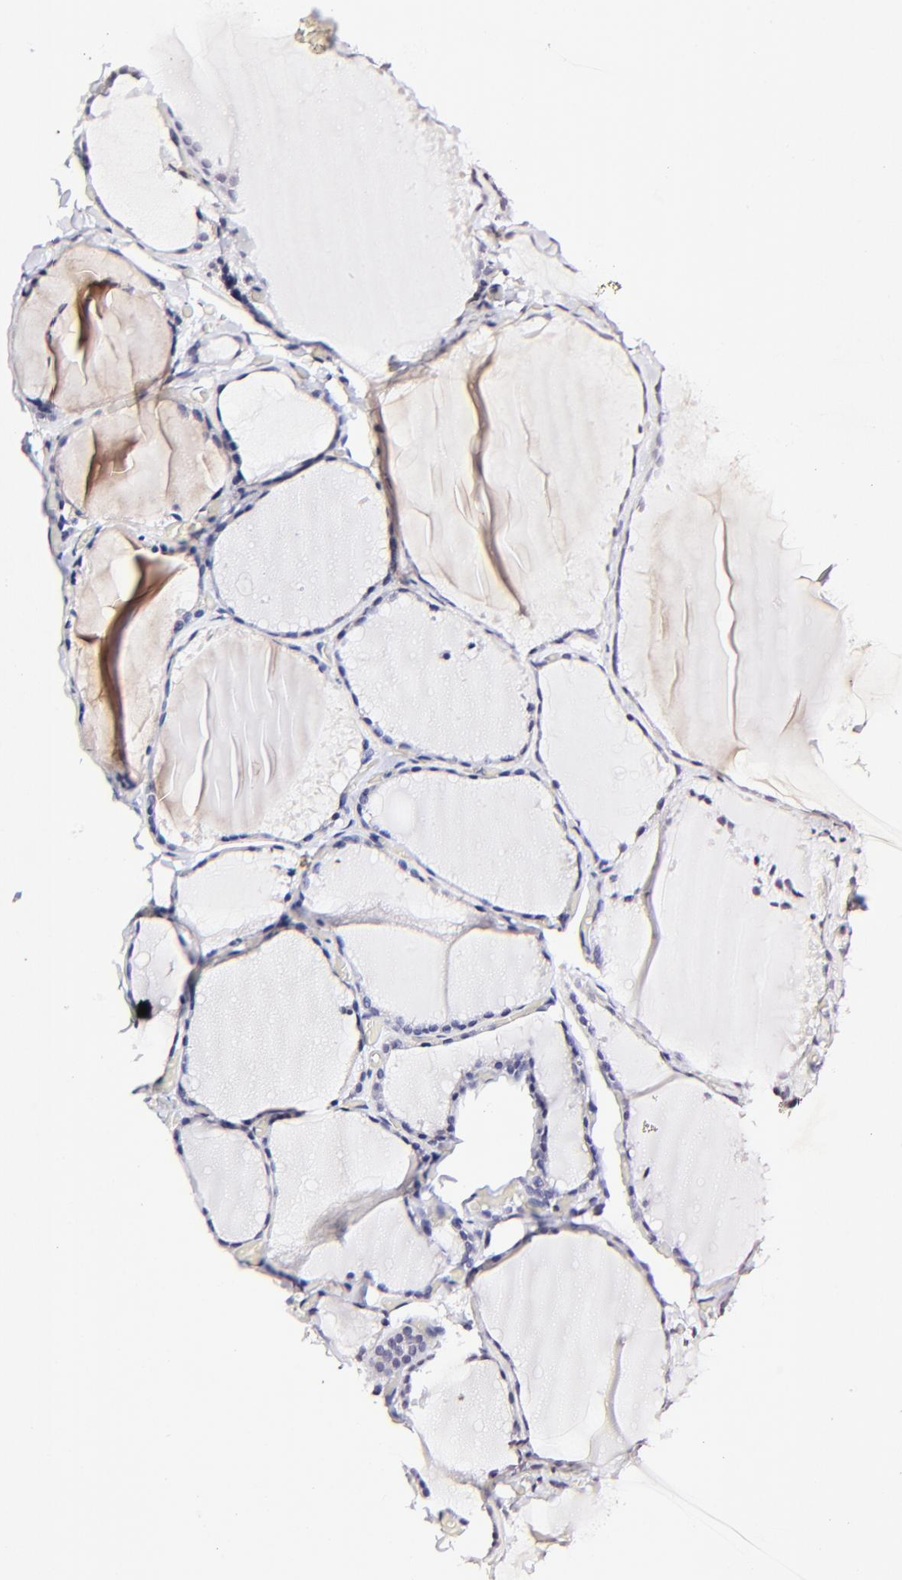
{"staining": {"intensity": "negative", "quantity": "none", "location": "none"}, "tissue": "thyroid gland", "cell_type": "Glandular cells", "image_type": "normal", "snomed": [{"axis": "morphology", "description": "Normal tissue, NOS"}, {"axis": "topography", "description": "Thyroid gland"}], "caption": "Glandular cells are negative for brown protein staining in benign thyroid gland. Nuclei are stained in blue.", "gene": "HORMAD2", "patient": {"sex": "female", "age": 22}}